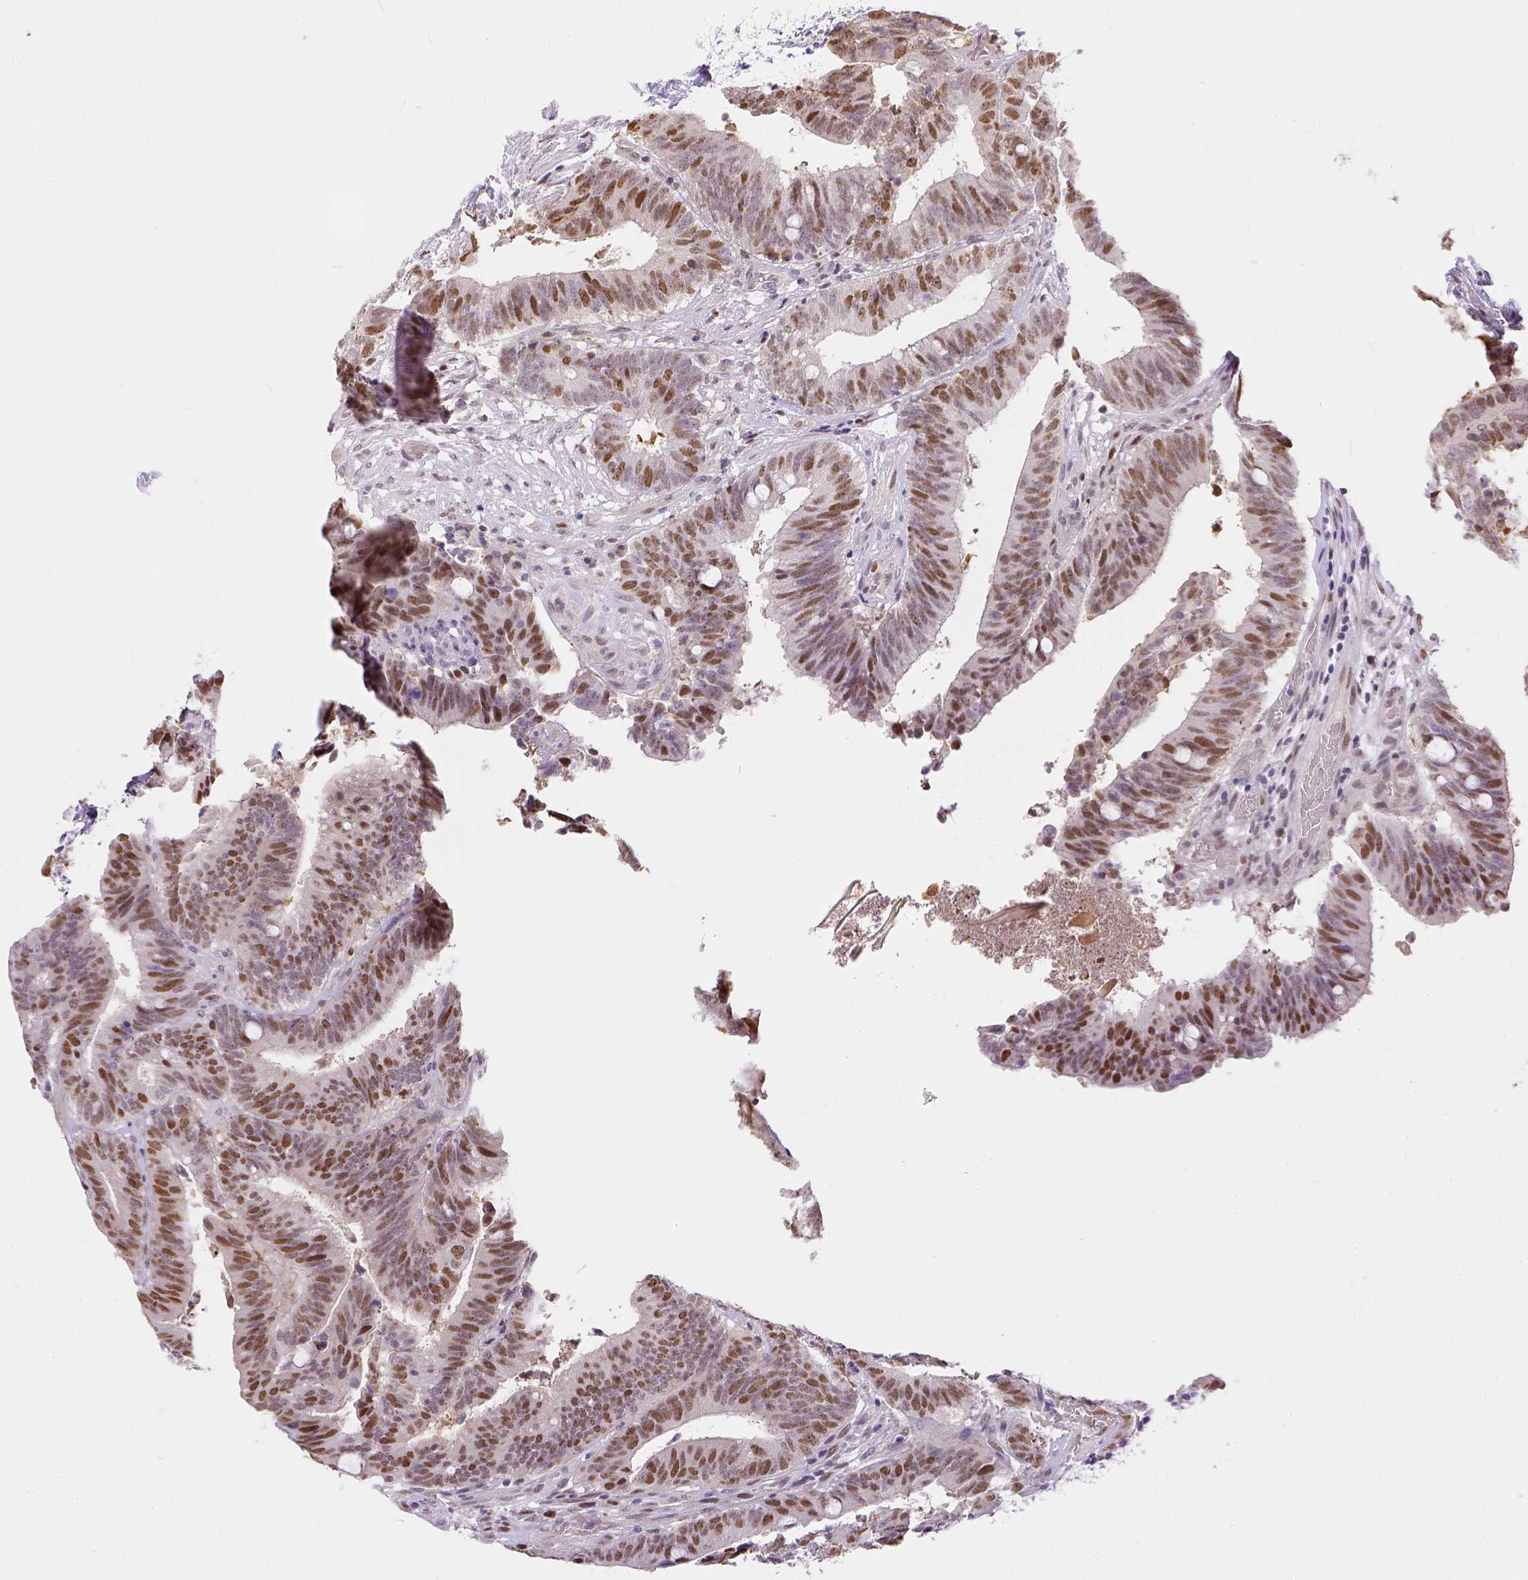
{"staining": {"intensity": "moderate", "quantity": ">75%", "location": "nuclear"}, "tissue": "colorectal cancer", "cell_type": "Tumor cells", "image_type": "cancer", "snomed": [{"axis": "morphology", "description": "Adenocarcinoma, NOS"}, {"axis": "topography", "description": "Colon"}], "caption": "Human colorectal cancer stained with a protein marker exhibits moderate staining in tumor cells.", "gene": "ERCC1", "patient": {"sex": "female", "age": 43}}